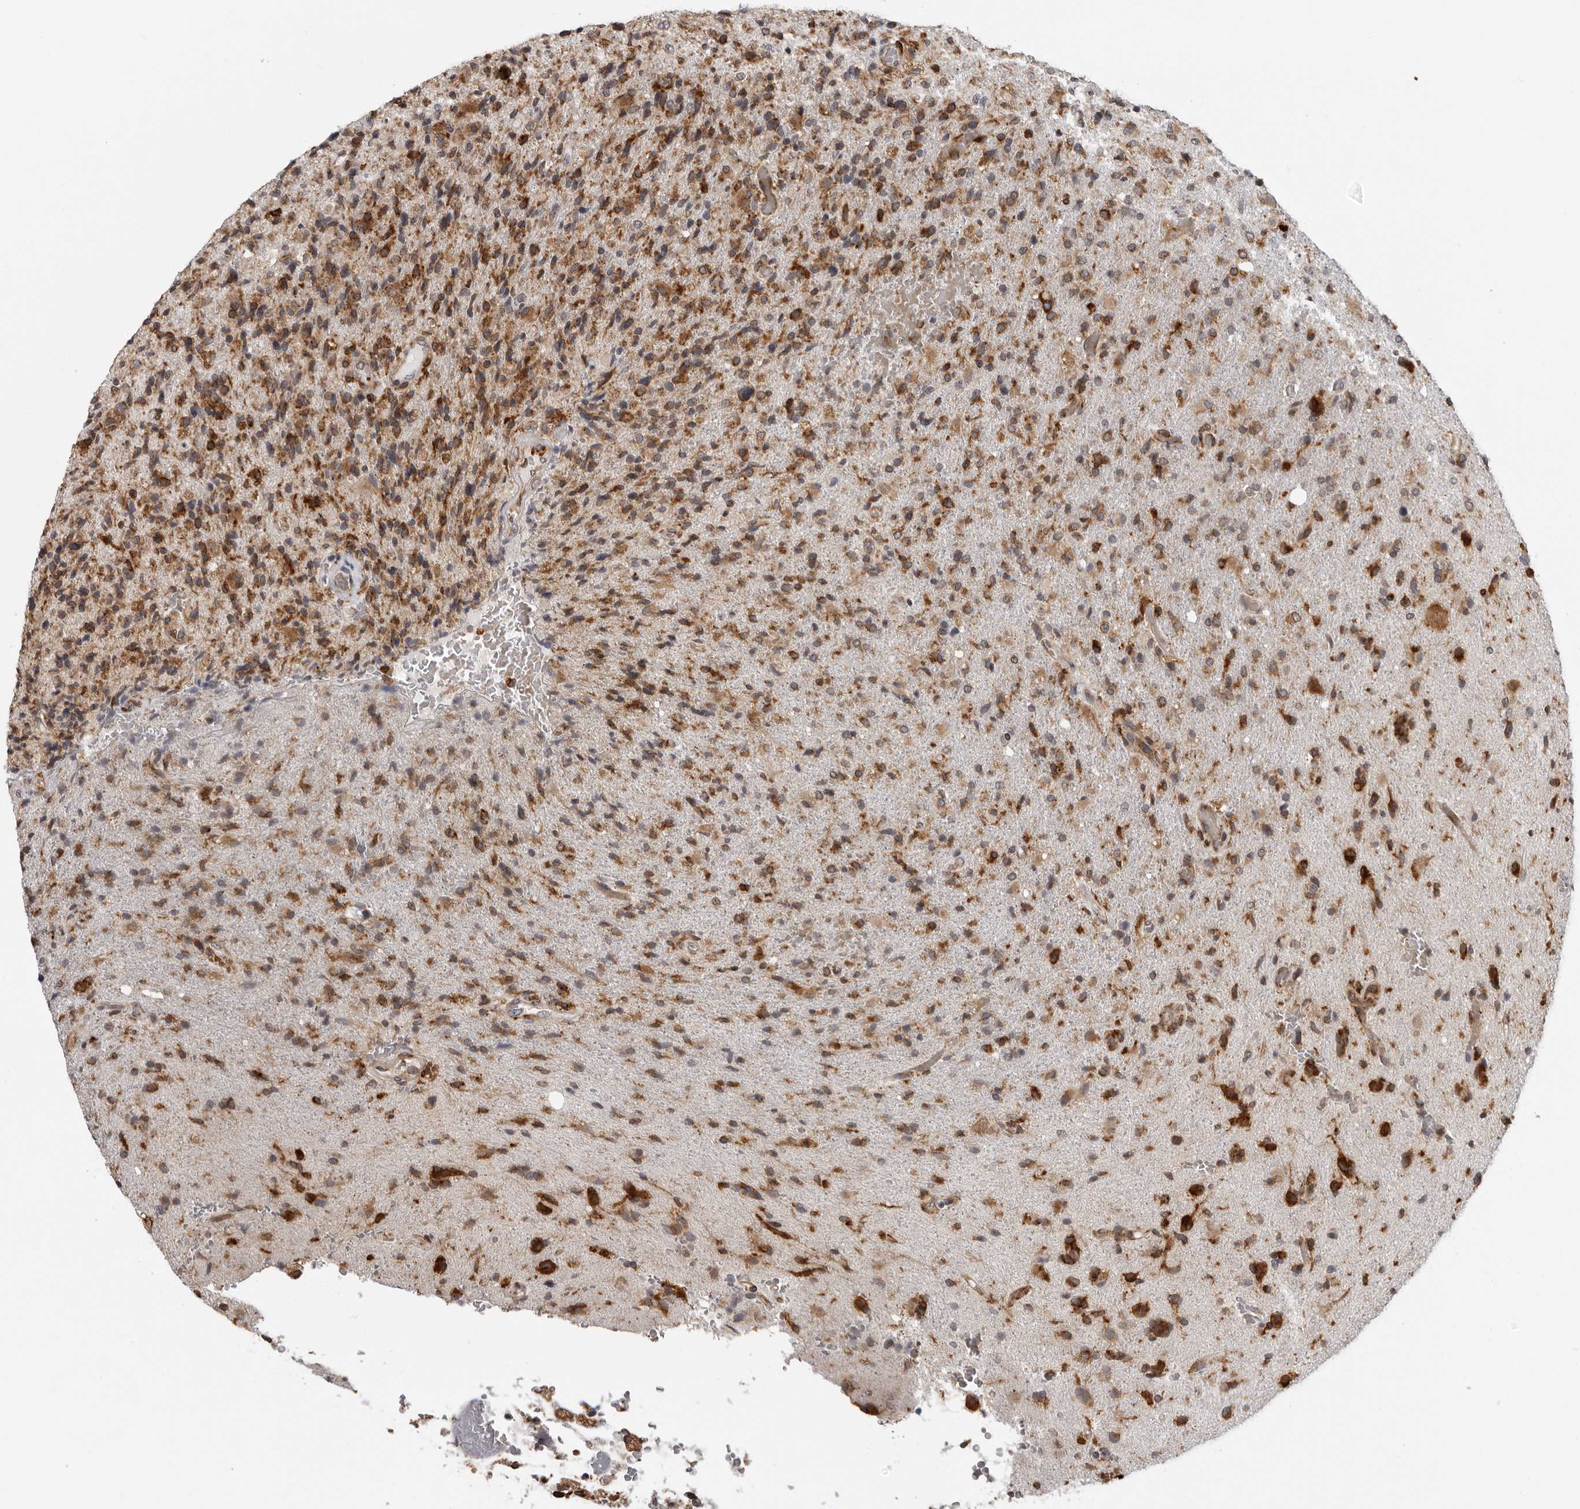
{"staining": {"intensity": "strong", "quantity": ">75%", "location": "cytoplasmic/membranous"}, "tissue": "glioma", "cell_type": "Tumor cells", "image_type": "cancer", "snomed": [{"axis": "morphology", "description": "Glioma, malignant, High grade"}, {"axis": "topography", "description": "Brain"}], "caption": "Brown immunohistochemical staining in human malignant glioma (high-grade) displays strong cytoplasmic/membranous staining in approximately >75% of tumor cells. The protein is stained brown, and the nuclei are stained in blue (DAB IHC with brightfield microscopy, high magnification).", "gene": "ALPK2", "patient": {"sex": "male", "age": 72}}